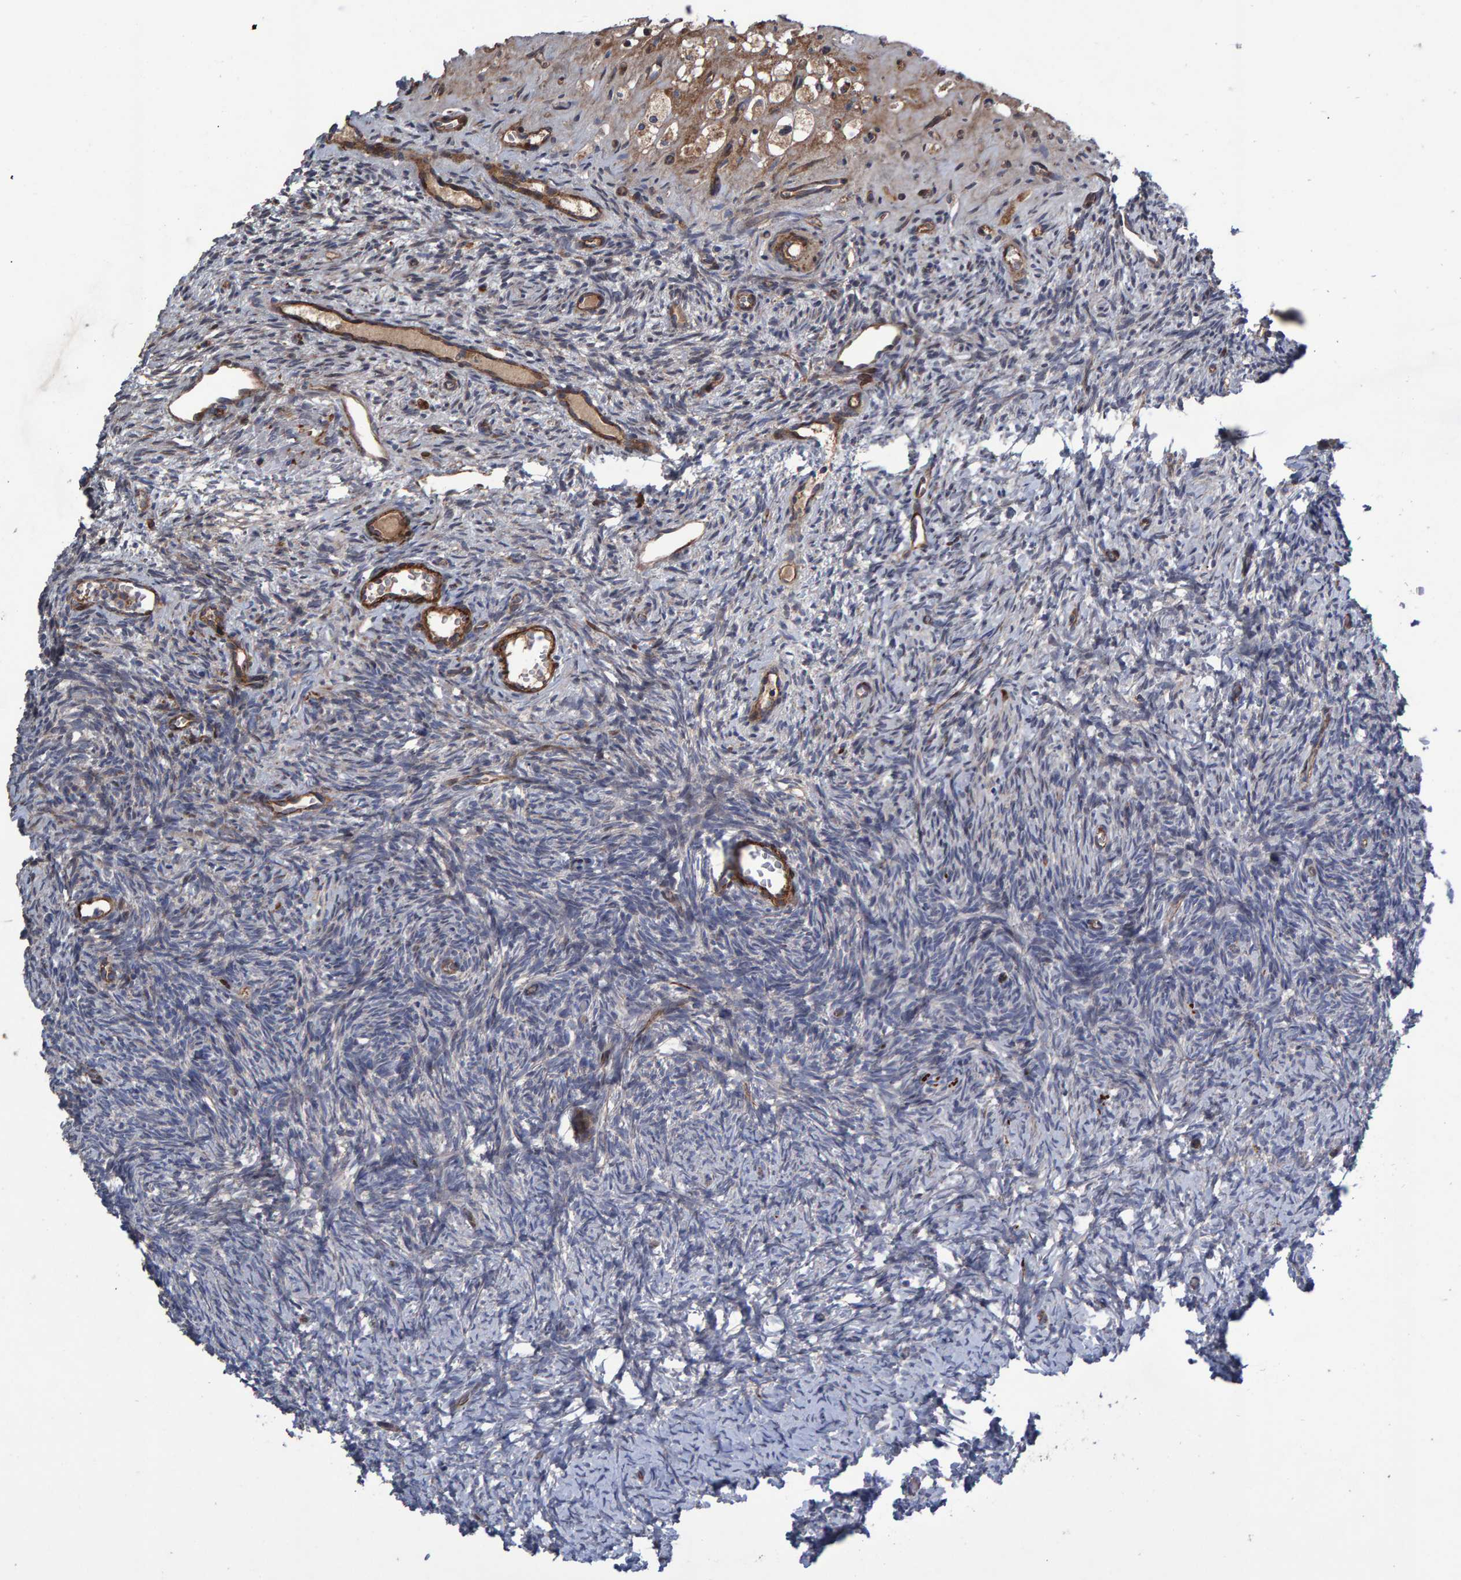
{"staining": {"intensity": "moderate", "quantity": "<25%", "location": "cytoplasmic/membranous"}, "tissue": "ovary", "cell_type": "Ovarian stroma cells", "image_type": "normal", "snomed": [{"axis": "morphology", "description": "Normal tissue, NOS"}, {"axis": "topography", "description": "Ovary"}], "caption": "Ovarian stroma cells display moderate cytoplasmic/membranous staining in approximately <25% of cells in normal ovary.", "gene": "SLIT2", "patient": {"sex": "female", "age": 34}}